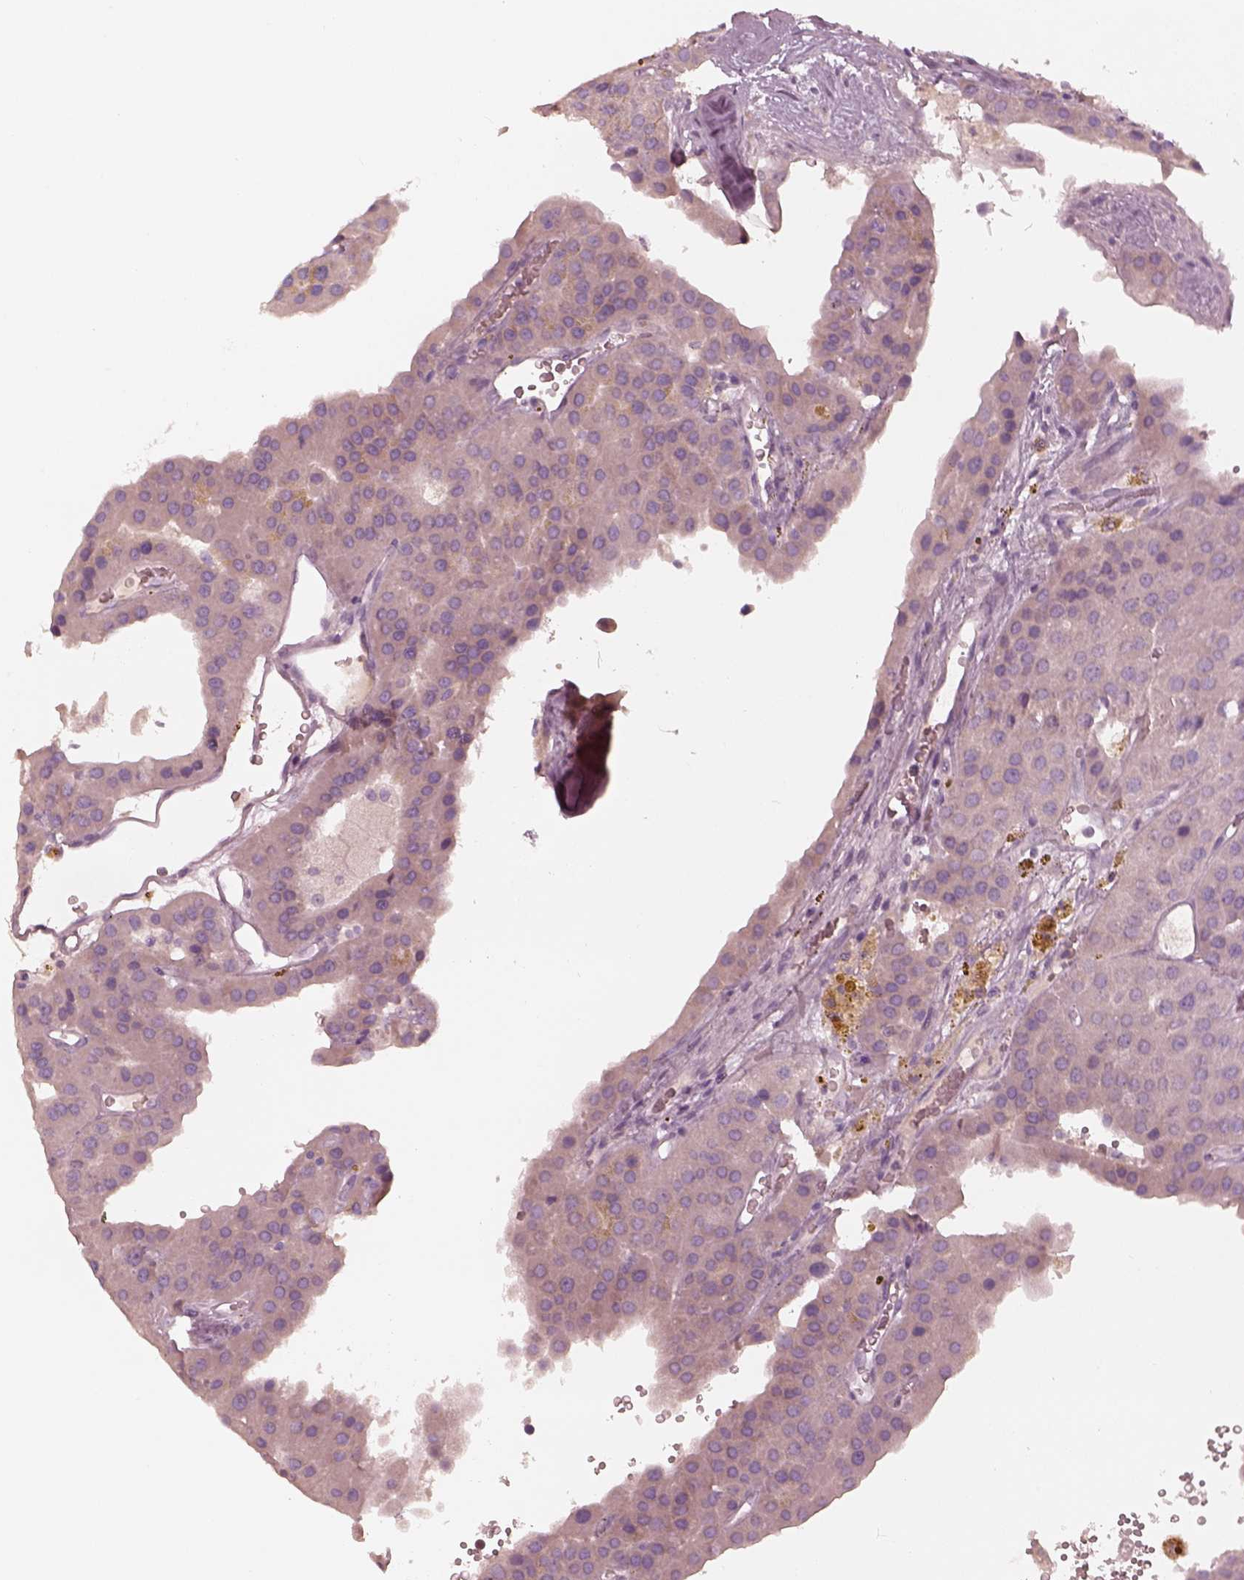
{"staining": {"intensity": "negative", "quantity": "none", "location": "none"}, "tissue": "parathyroid gland", "cell_type": "Glandular cells", "image_type": "normal", "snomed": [{"axis": "morphology", "description": "Normal tissue, NOS"}, {"axis": "morphology", "description": "Adenoma, NOS"}, {"axis": "topography", "description": "Parathyroid gland"}], "caption": "Immunohistochemistry (IHC) histopathology image of benign parathyroid gland: parathyroid gland stained with DAB (3,3'-diaminobenzidine) reveals no significant protein staining in glandular cells.", "gene": "SPATA6L", "patient": {"sex": "female", "age": 86}}